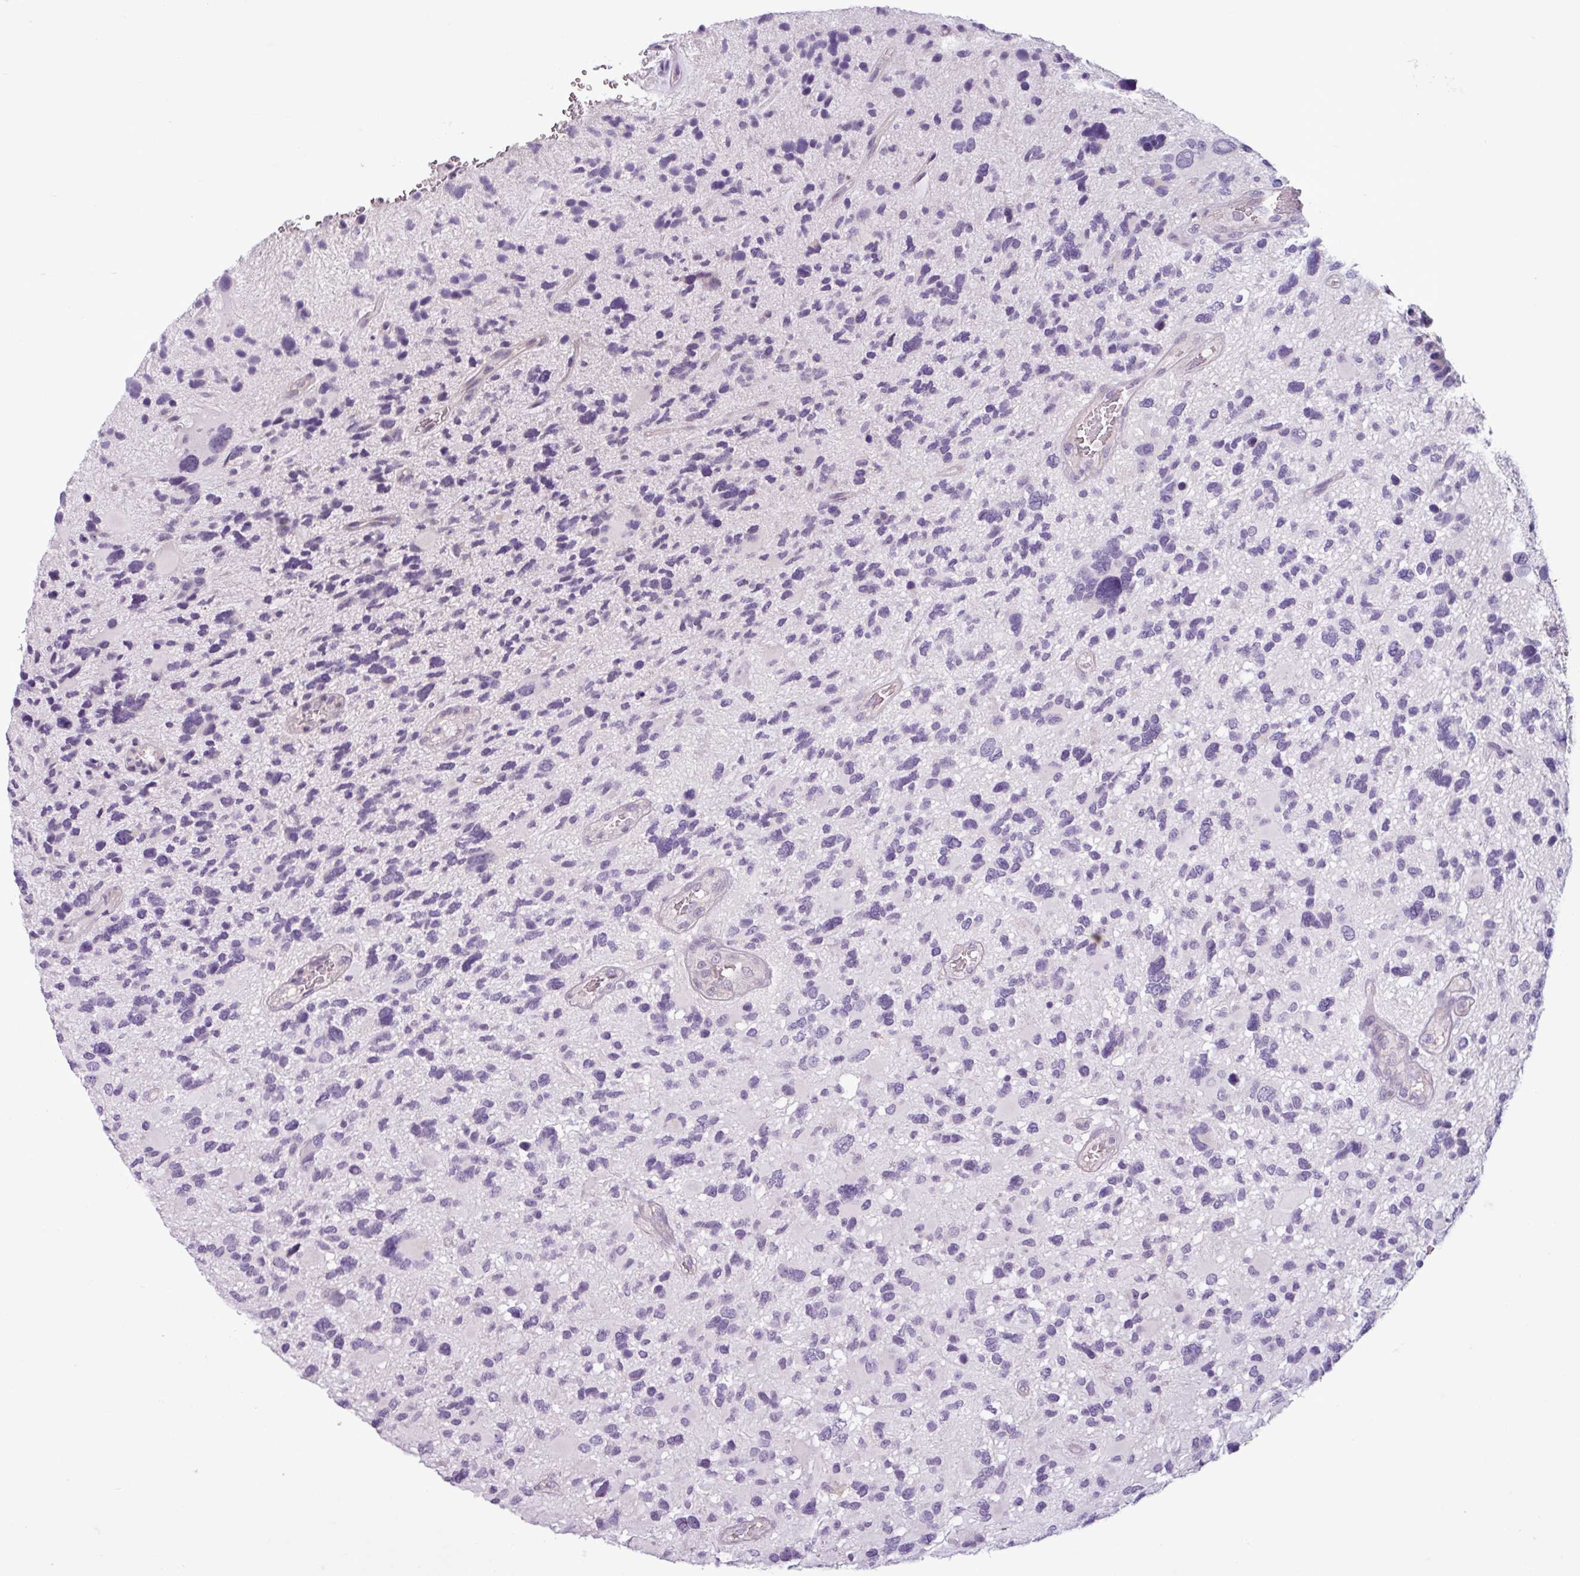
{"staining": {"intensity": "negative", "quantity": "none", "location": "none"}, "tissue": "glioma", "cell_type": "Tumor cells", "image_type": "cancer", "snomed": [{"axis": "morphology", "description": "Glioma, malignant, High grade"}, {"axis": "topography", "description": "Brain"}], "caption": "The histopathology image demonstrates no staining of tumor cells in malignant glioma (high-grade).", "gene": "C9orf24", "patient": {"sex": "female", "age": 11}}